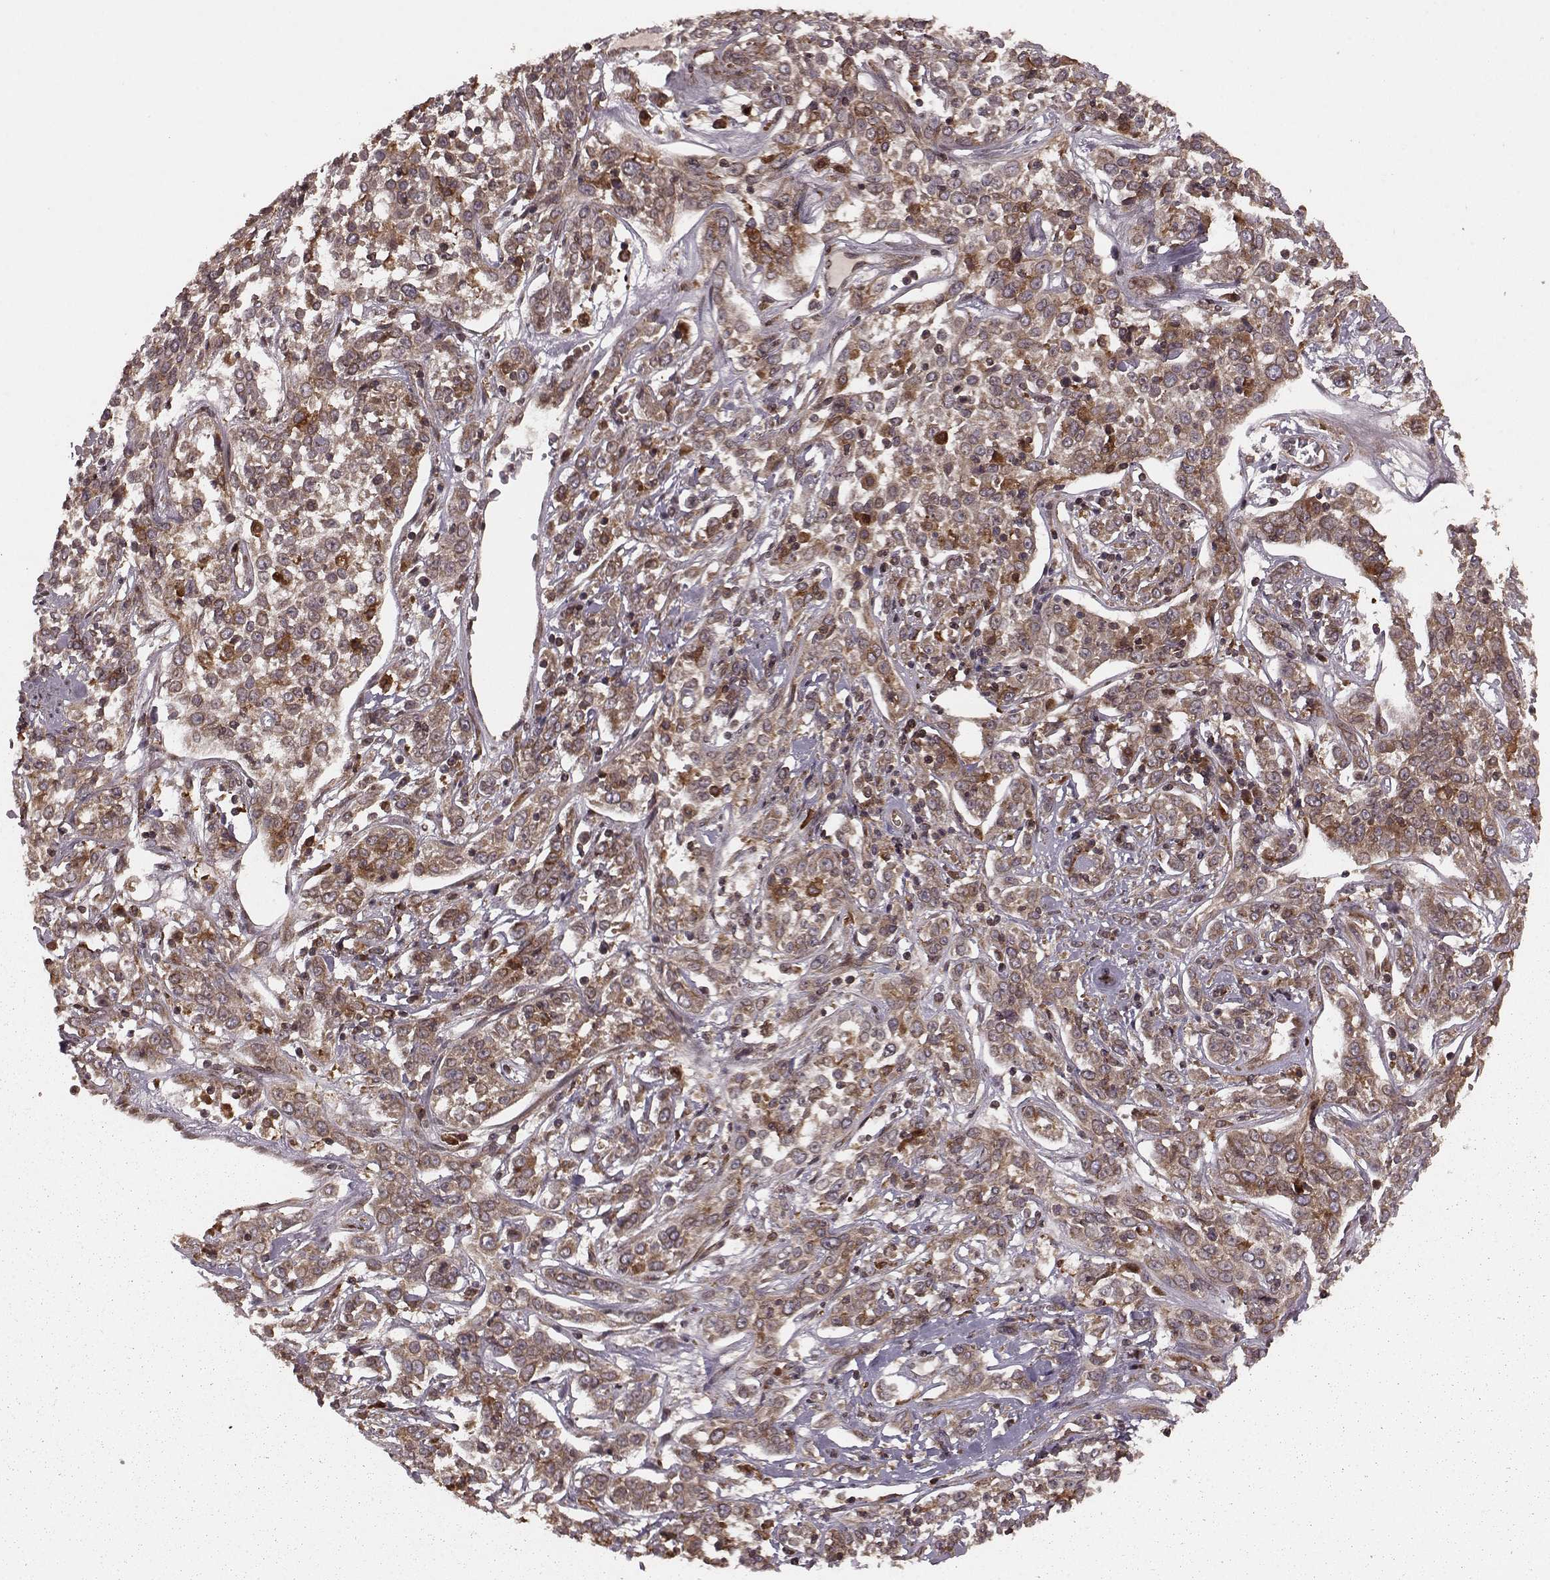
{"staining": {"intensity": "moderate", "quantity": ">75%", "location": "cytoplasmic/membranous"}, "tissue": "cervical cancer", "cell_type": "Tumor cells", "image_type": "cancer", "snomed": [{"axis": "morphology", "description": "Adenocarcinoma, NOS"}, {"axis": "topography", "description": "Cervix"}], "caption": "This image displays IHC staining of adenocarcinoma (cervical), with medium moderate cytoplasmic/membranous positivity in about >75% of tumor cells.", "gene": "AGPAT1", "patient": {"sex": "female", "age": 40}}